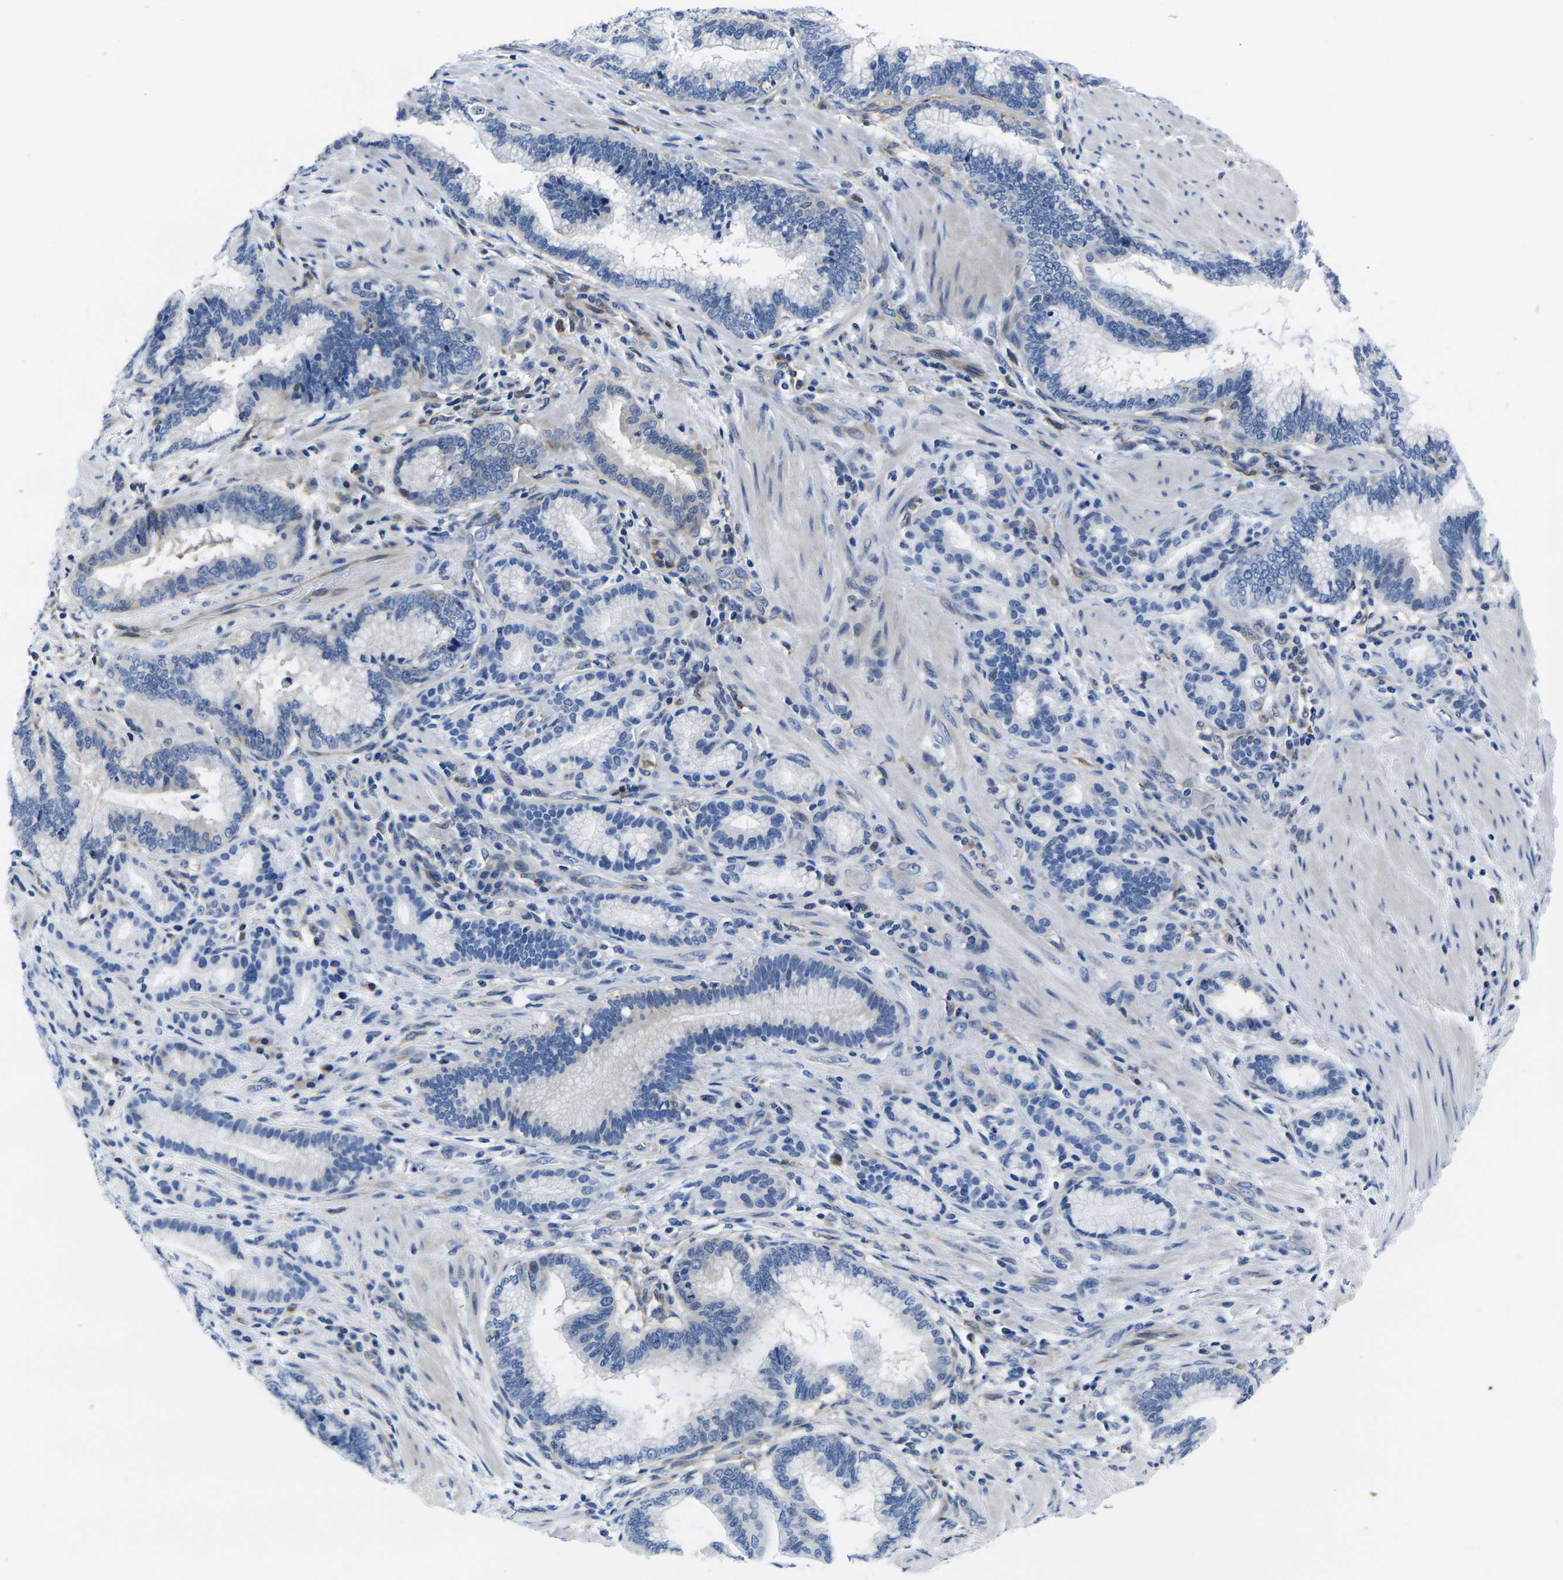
{"staining": {"intensity": "negative", "quantity": "none", "location": "none"}, "tissue": "pancreatic cancer", "cell_type": "Tumor cells", "image_type": "cancer", "snomed": [{"axis": "morphology", "description": "Adenocarcinoma, NOS"}, {"axis": "topography", "description": "Pancreas"}], "caption": "The photomicrograph shows no significant staining in tumor cells of pancreatic adenocarcinoma.", "gene": "EIF4A1", "patient": {"sex": "female", "age": 64}}